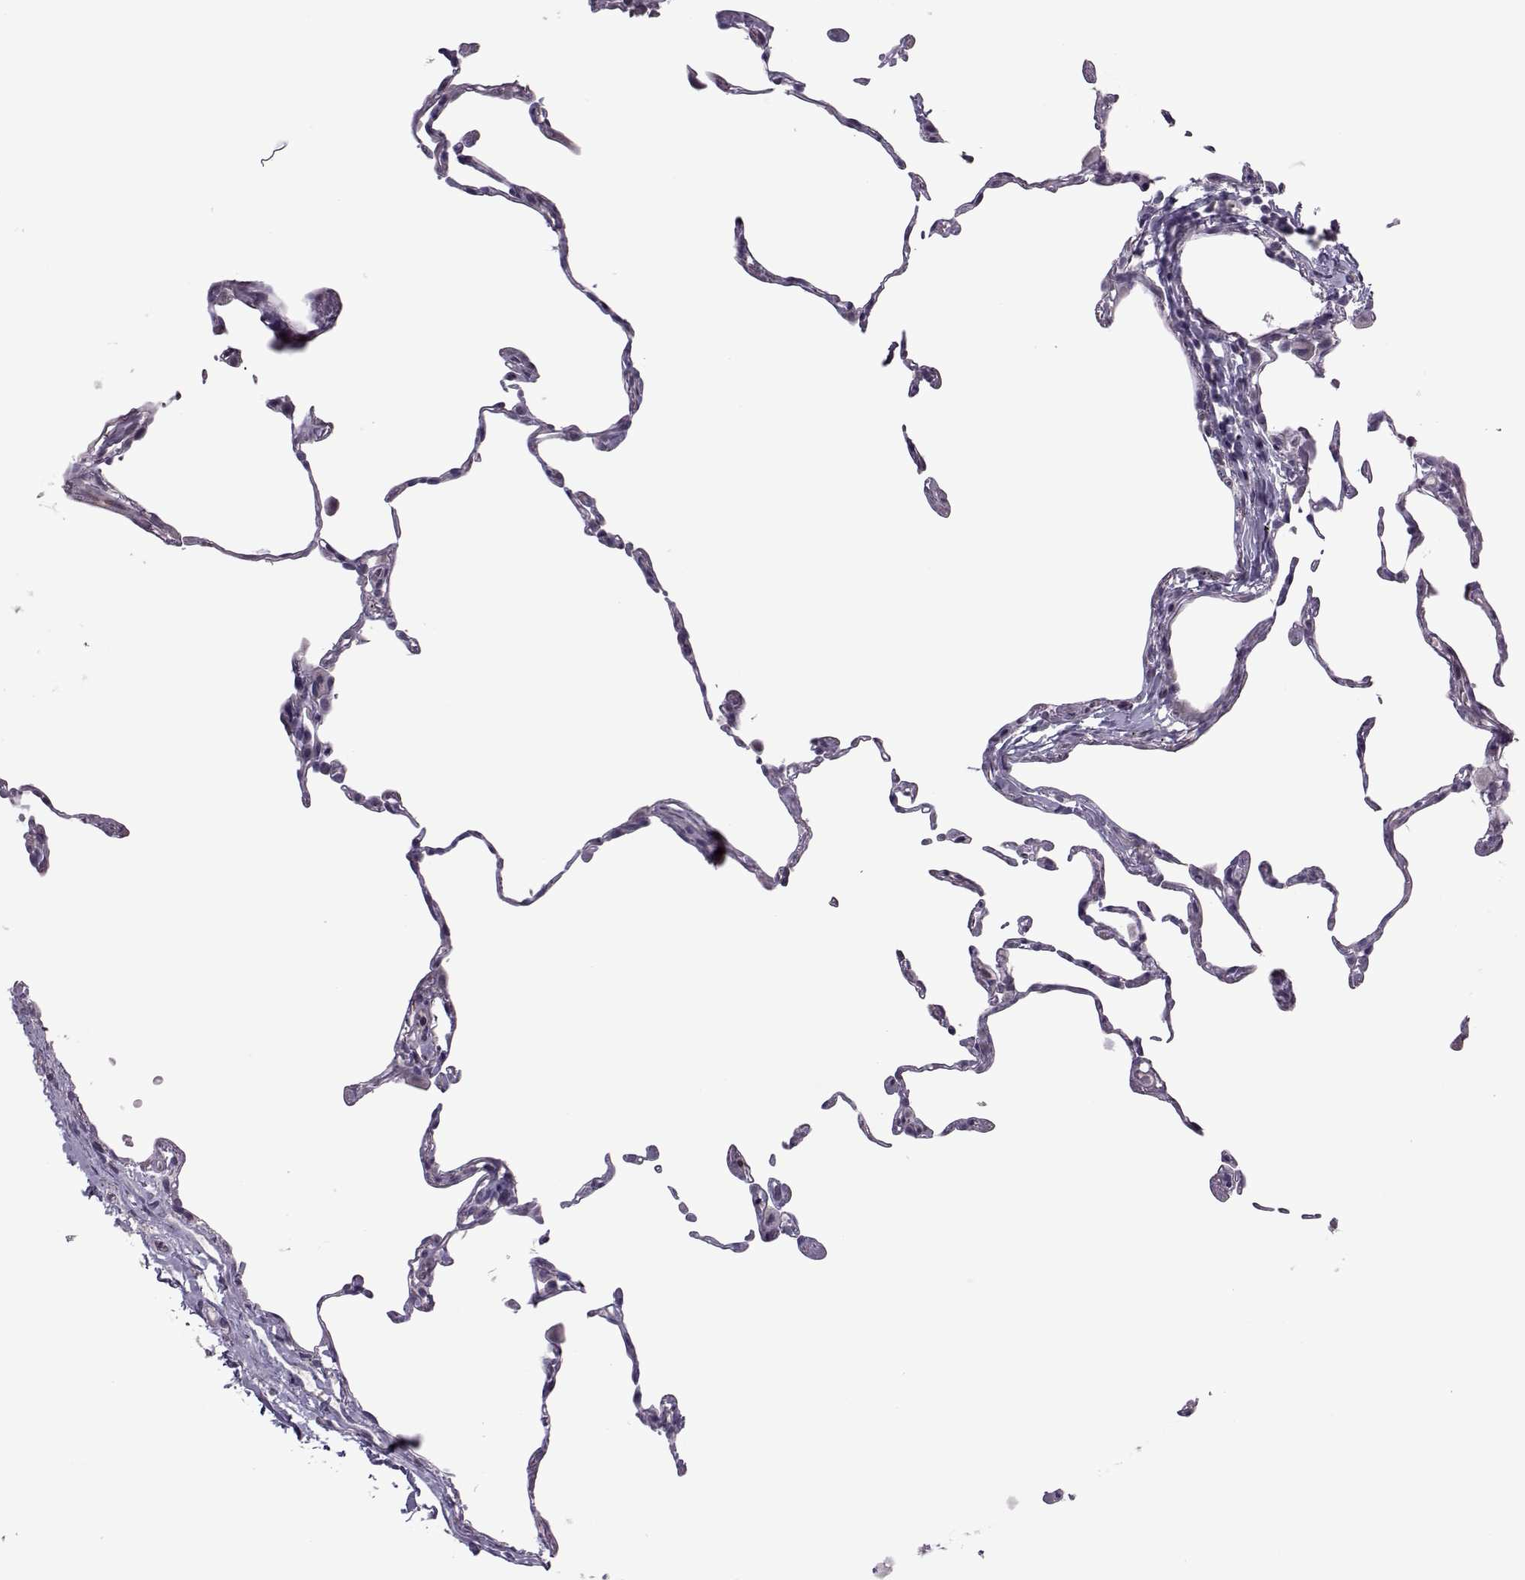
{"staining": {"intensity": "negative", "quantity": "none", "location": "none"}, "tissue": "lung", "cell_type": "Alveolar cells", "image_type": "normal", "snomed": [{"axis": "morphology", "description": "Normal tissue, NOS"}, {"axis": "topography", "description": "Lung"}], "caption": "Micrograph shows no protein expression in alveolar cells of benign lung.", "gene": "ASRGL1", "patient": {"sex": "female", "age": 57}}